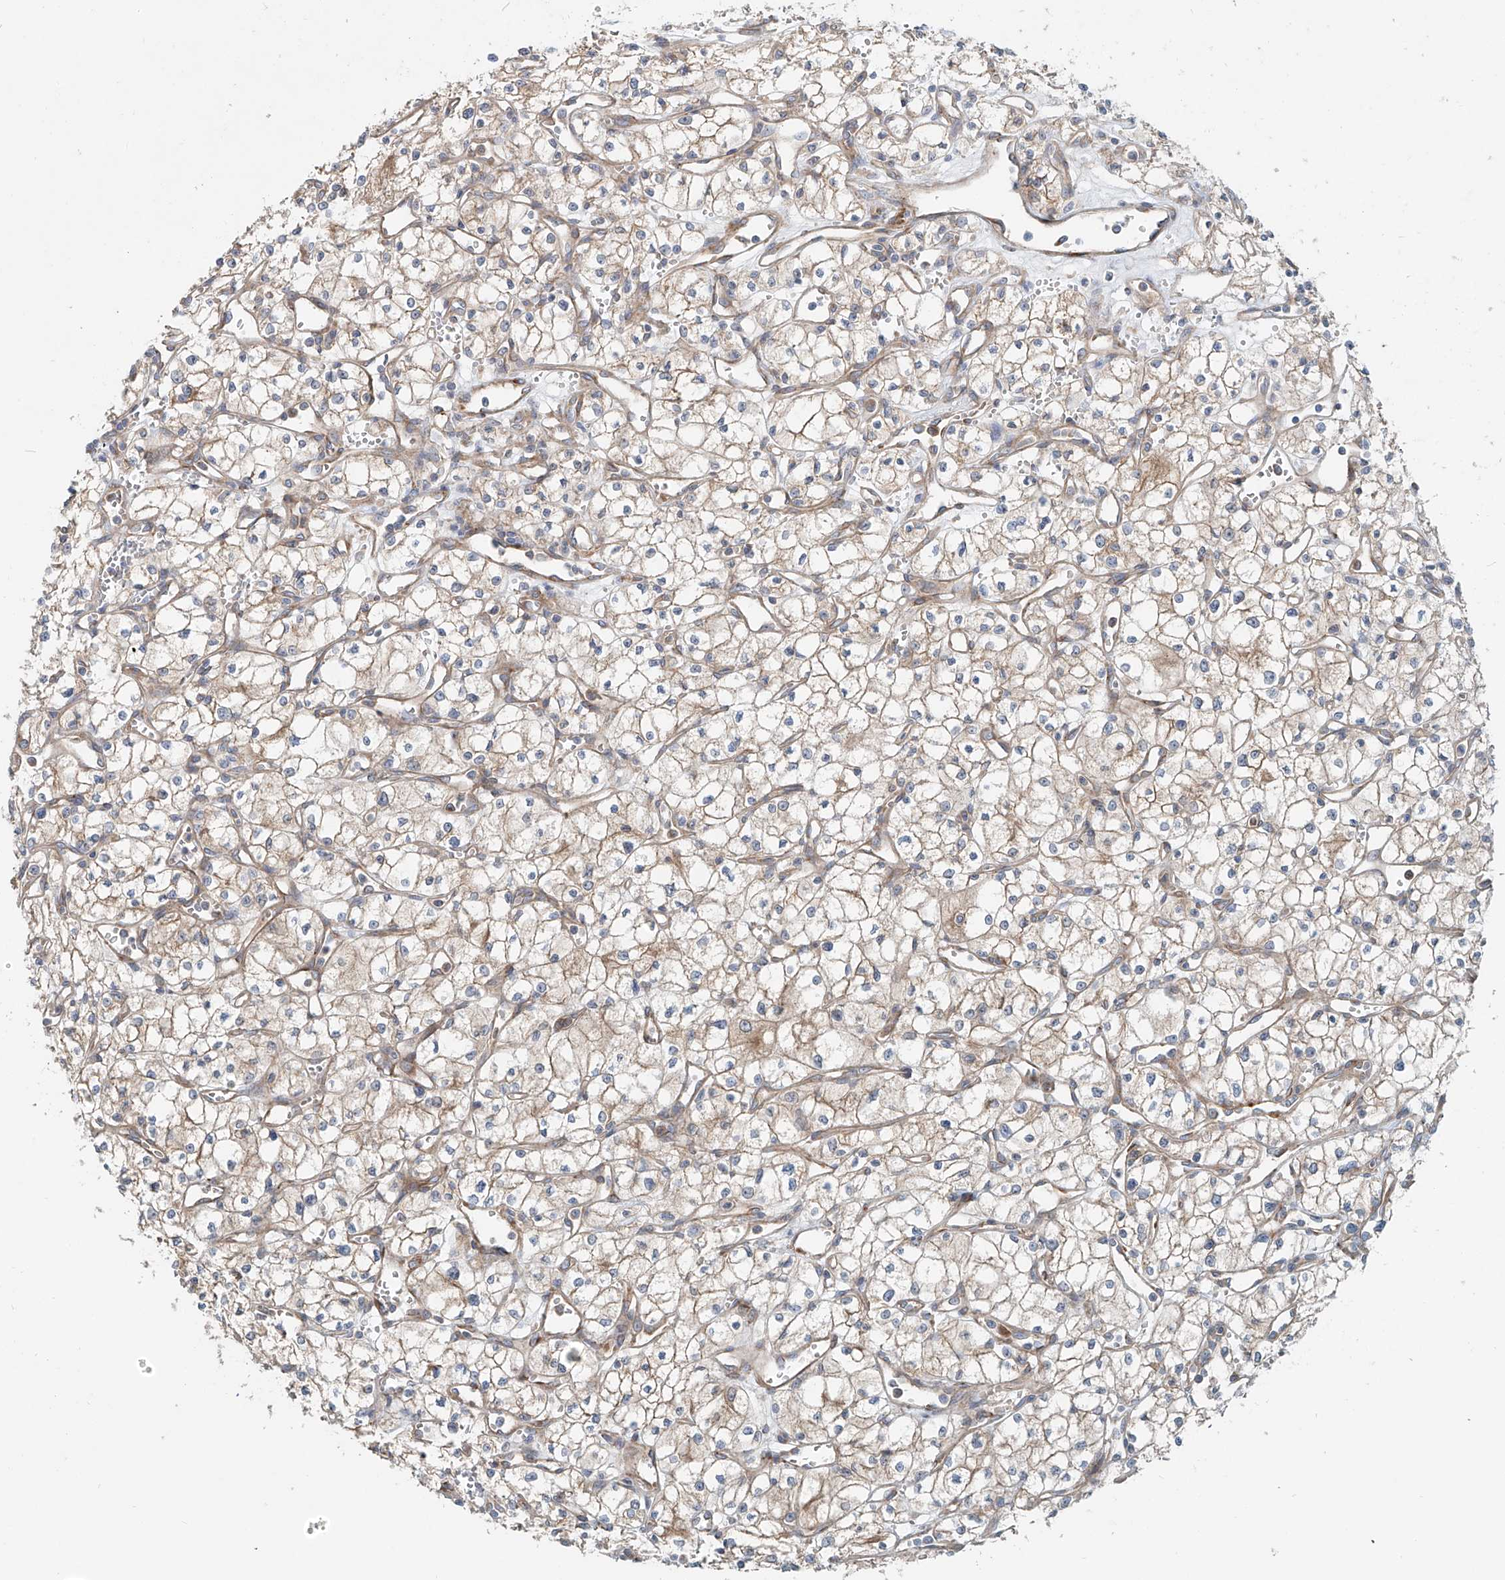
{"staining": {"intensity": "weak", "quantity": "25%-75%", "location": "cytoplasmic/membranous"}, "tissue": "renal cancer", "cell_type": "Tumor cells", "image_type": "cancer", "snomed": [{"axis": "morphology", "description": "Adenocarcinoma, NOS"}, {"axis": "topography", "description": "Kidney"}], "caption": "Renal adenocarcinoma stained for a protein reveals weak cytoplasmic/membranous positivity in tumor cells. (brown staining indicates protein expression, while blue staining denotes nuclei).", "gene": "SNAP29", "patient": {"sex": "male", "age": 59}}